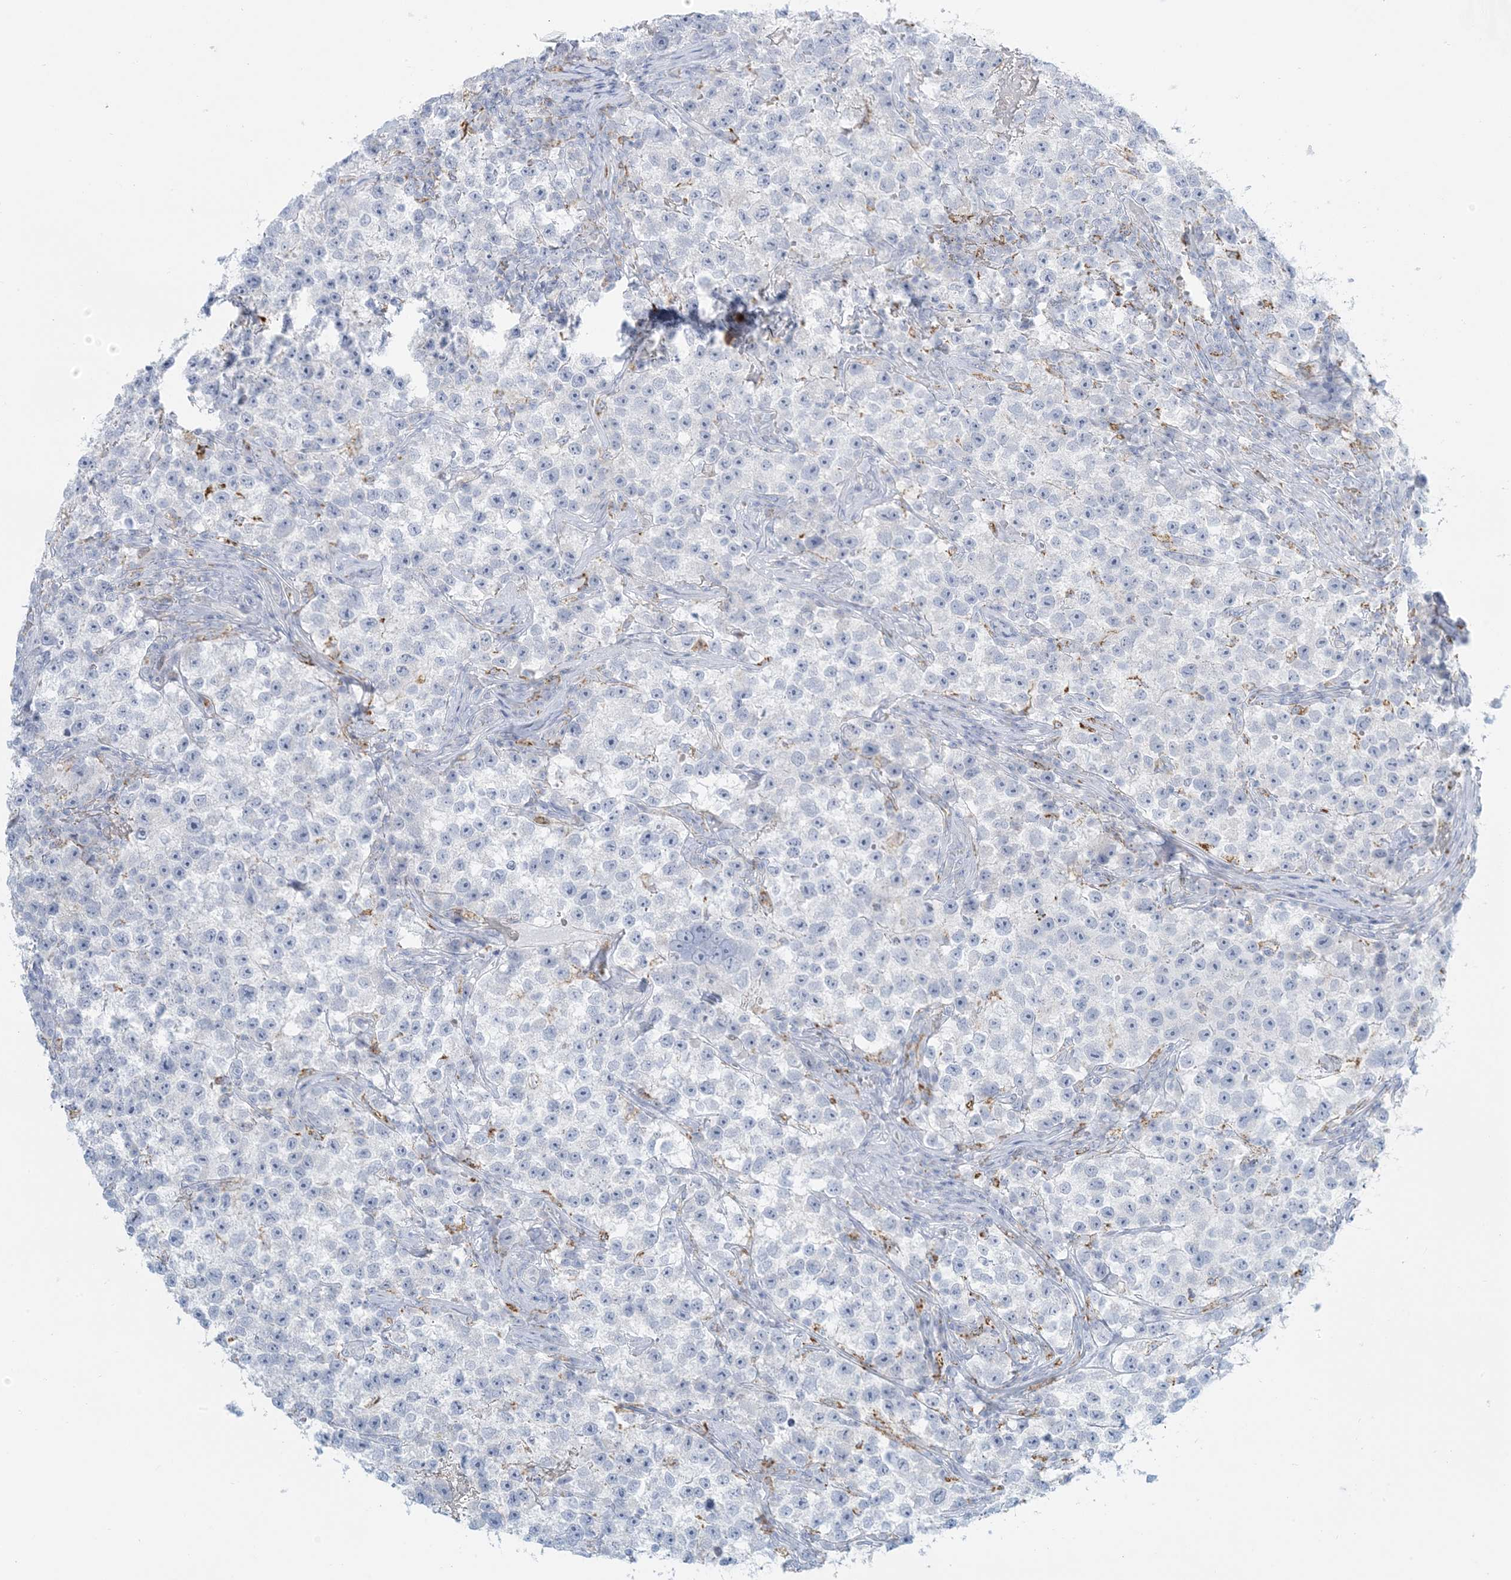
{"staining": {"intensity": "negative", "quantity": "none", "location": "none"}, "tissue": "testis cancer", "cell_type": "Tumor cells", "image_type": "cancer", "snomed": [{"axis": "morphology", "description": "Seminoma, NOS"}, {"axis": "topography", "description": "Testis"}], "caption": "Immunohistochemistry image of human testis cancer stained for a protein (brown), which reveals no expression in tumor cells.", "gene": "ZDHHC4", "patient": {"sex": "male", "age": 22}}